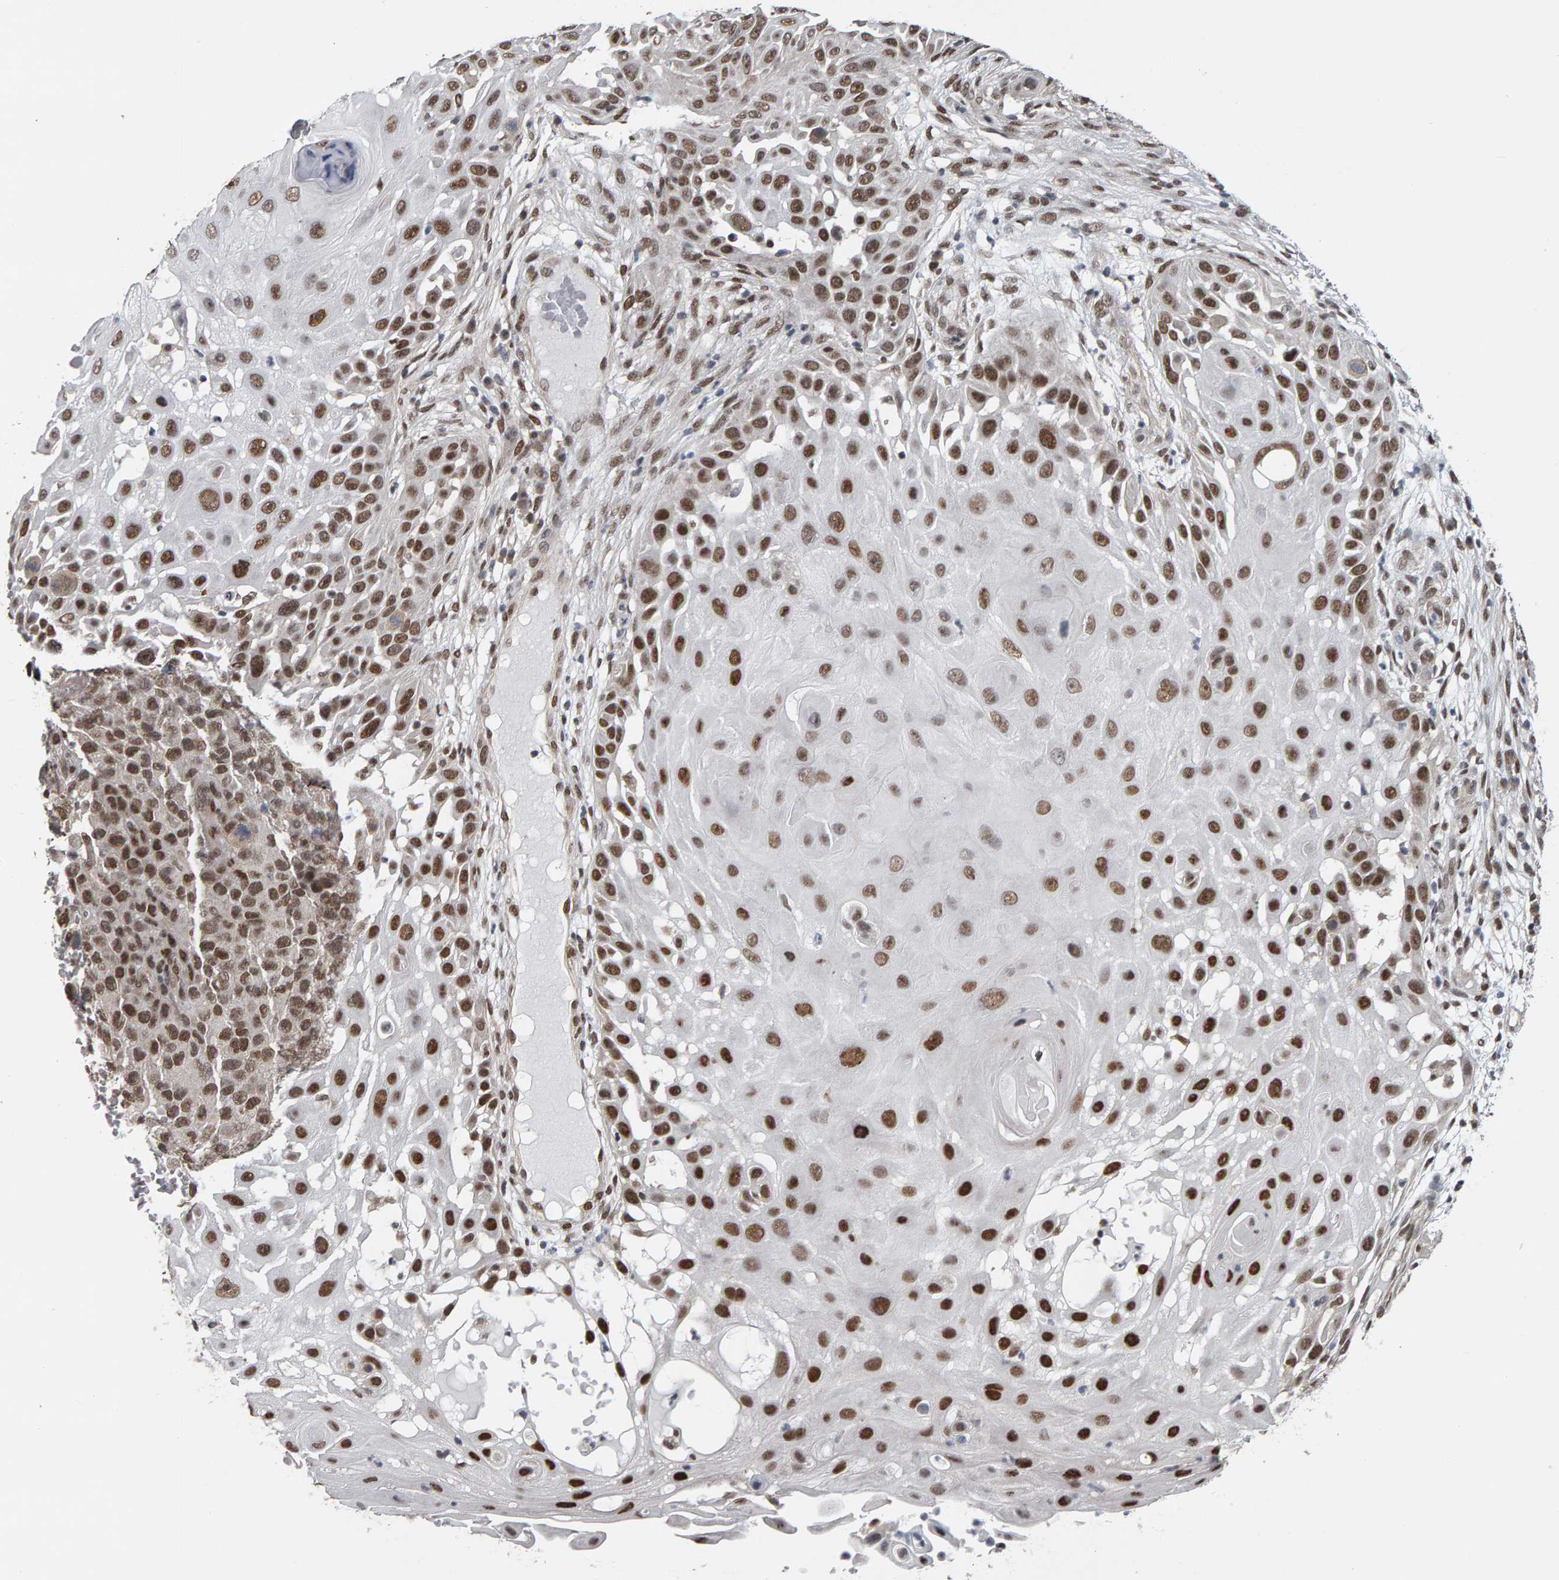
{"staining": {"intensity": "strong", "quantity": ">75%", "location": "nuclear"}, "tissue": "skin cancer", "cell_type": "Tumor cells", "image_type": "cancer", "snomed": [{"axis": "morphology", "description": "Squamous cell carcinoma, NOS"}, {"axis": "topography", "description": "Skin"}], "caption": "Protein staining shows strong nuclear expression in about >75% of tumor cells in squamous cell carcinoma (skin). The protein is stained brown, and the nuclei are stained in blue (DAB (3,3'-diaminobenzidine) IHC with brightfield microscopy, high magnification).", "gene": "ATF7IP", "patient": {"sex": "female", "age": 44}}